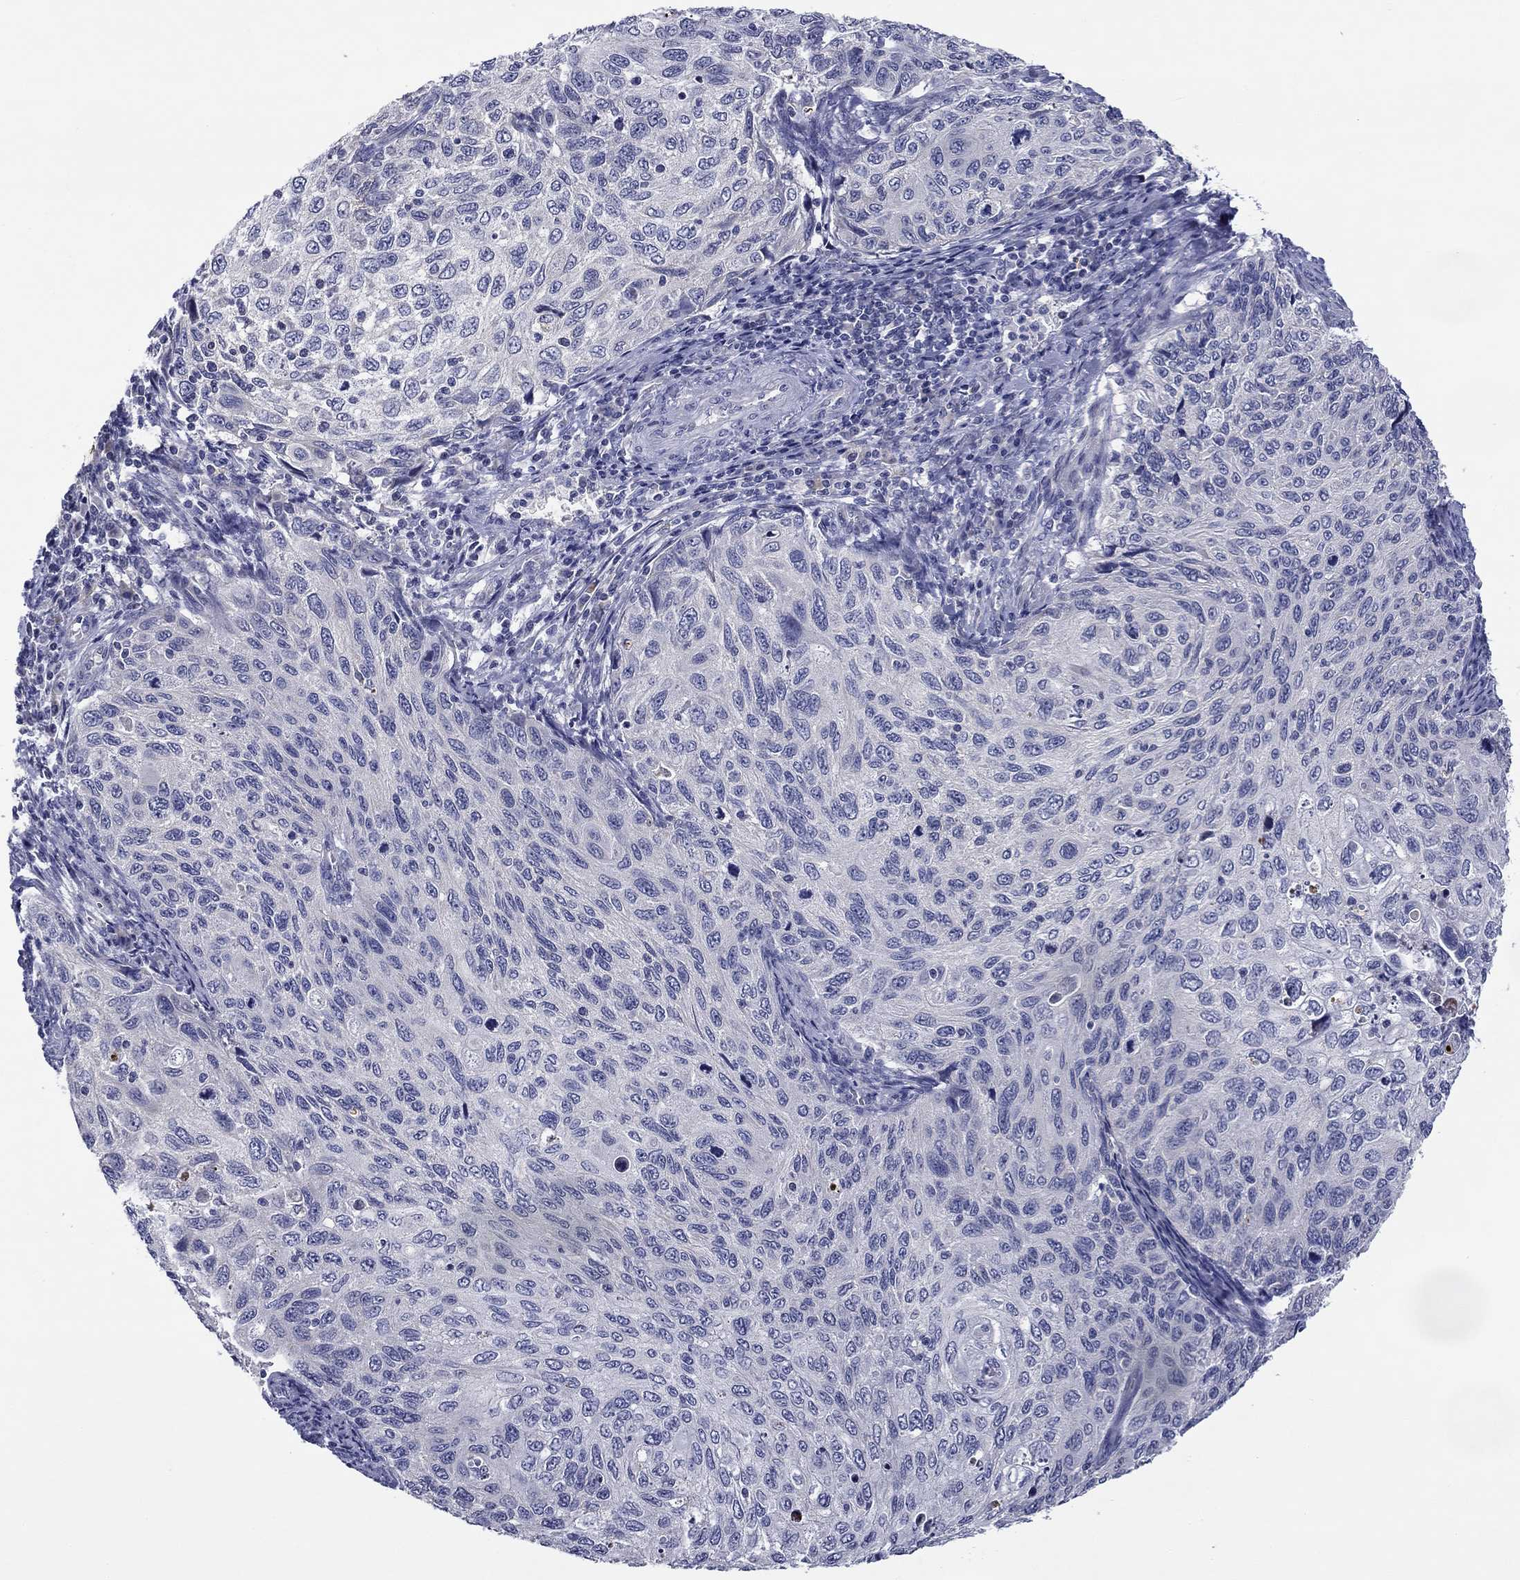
{"staining": {"intensity": "negative", "quantity": "none", "location": "none"}, "tissue": "cervical cancer", "cell_type": "Tumor cells", "image_type": "cancer", "snomed": [{"axis": "morphology", "description": "Squamous cell carcinoma, NOS"}, {"axis": "topography", "description": "Cervix"}], "caption": "The image shows no staining of tumor cells in cervical cancer (squamous cell carcinoma).", "gene": "SPATA7", "patient": {"sex": "female", "age": 70}}